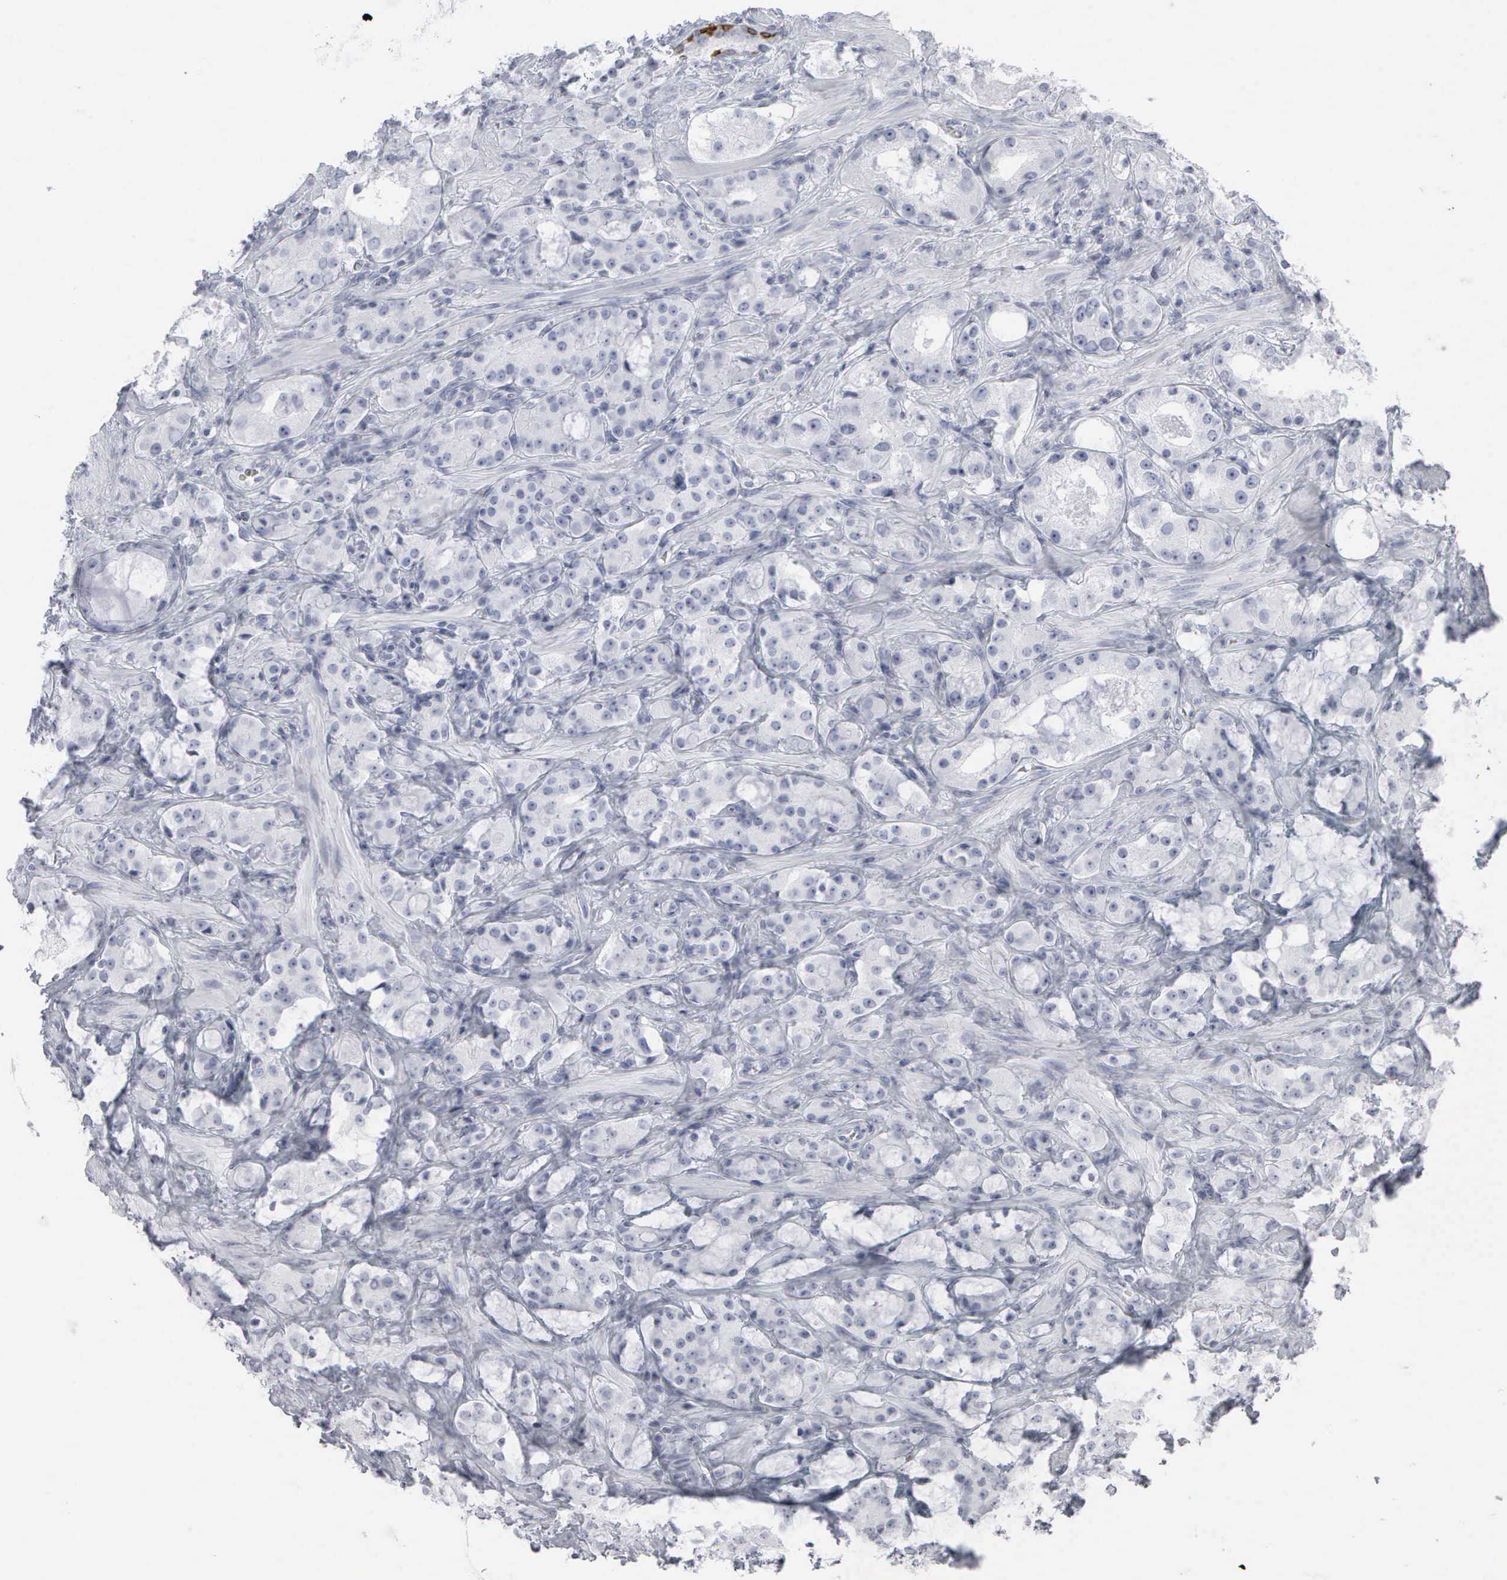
{"staining": {"intensity": "negative", "quantity": "none", "location": "none"}, "tissue": "prostate cancer", "cell_type": "Tumor cells", "image_type": "cancer", "snomed": [{"axis": "morphology", "description": "Adenocarcinoma, Medium grade"}, {"axis": "topography", "description": "Prostate"}], "caption": "This image is of prostate cancer stained with immunohistochemistry to label a protein in brown with the nuclei are counter-stained blue. There is no positivity in tumor cells.", "gene": "KRT14", "patient": {"sex": "male", "age": 73}}